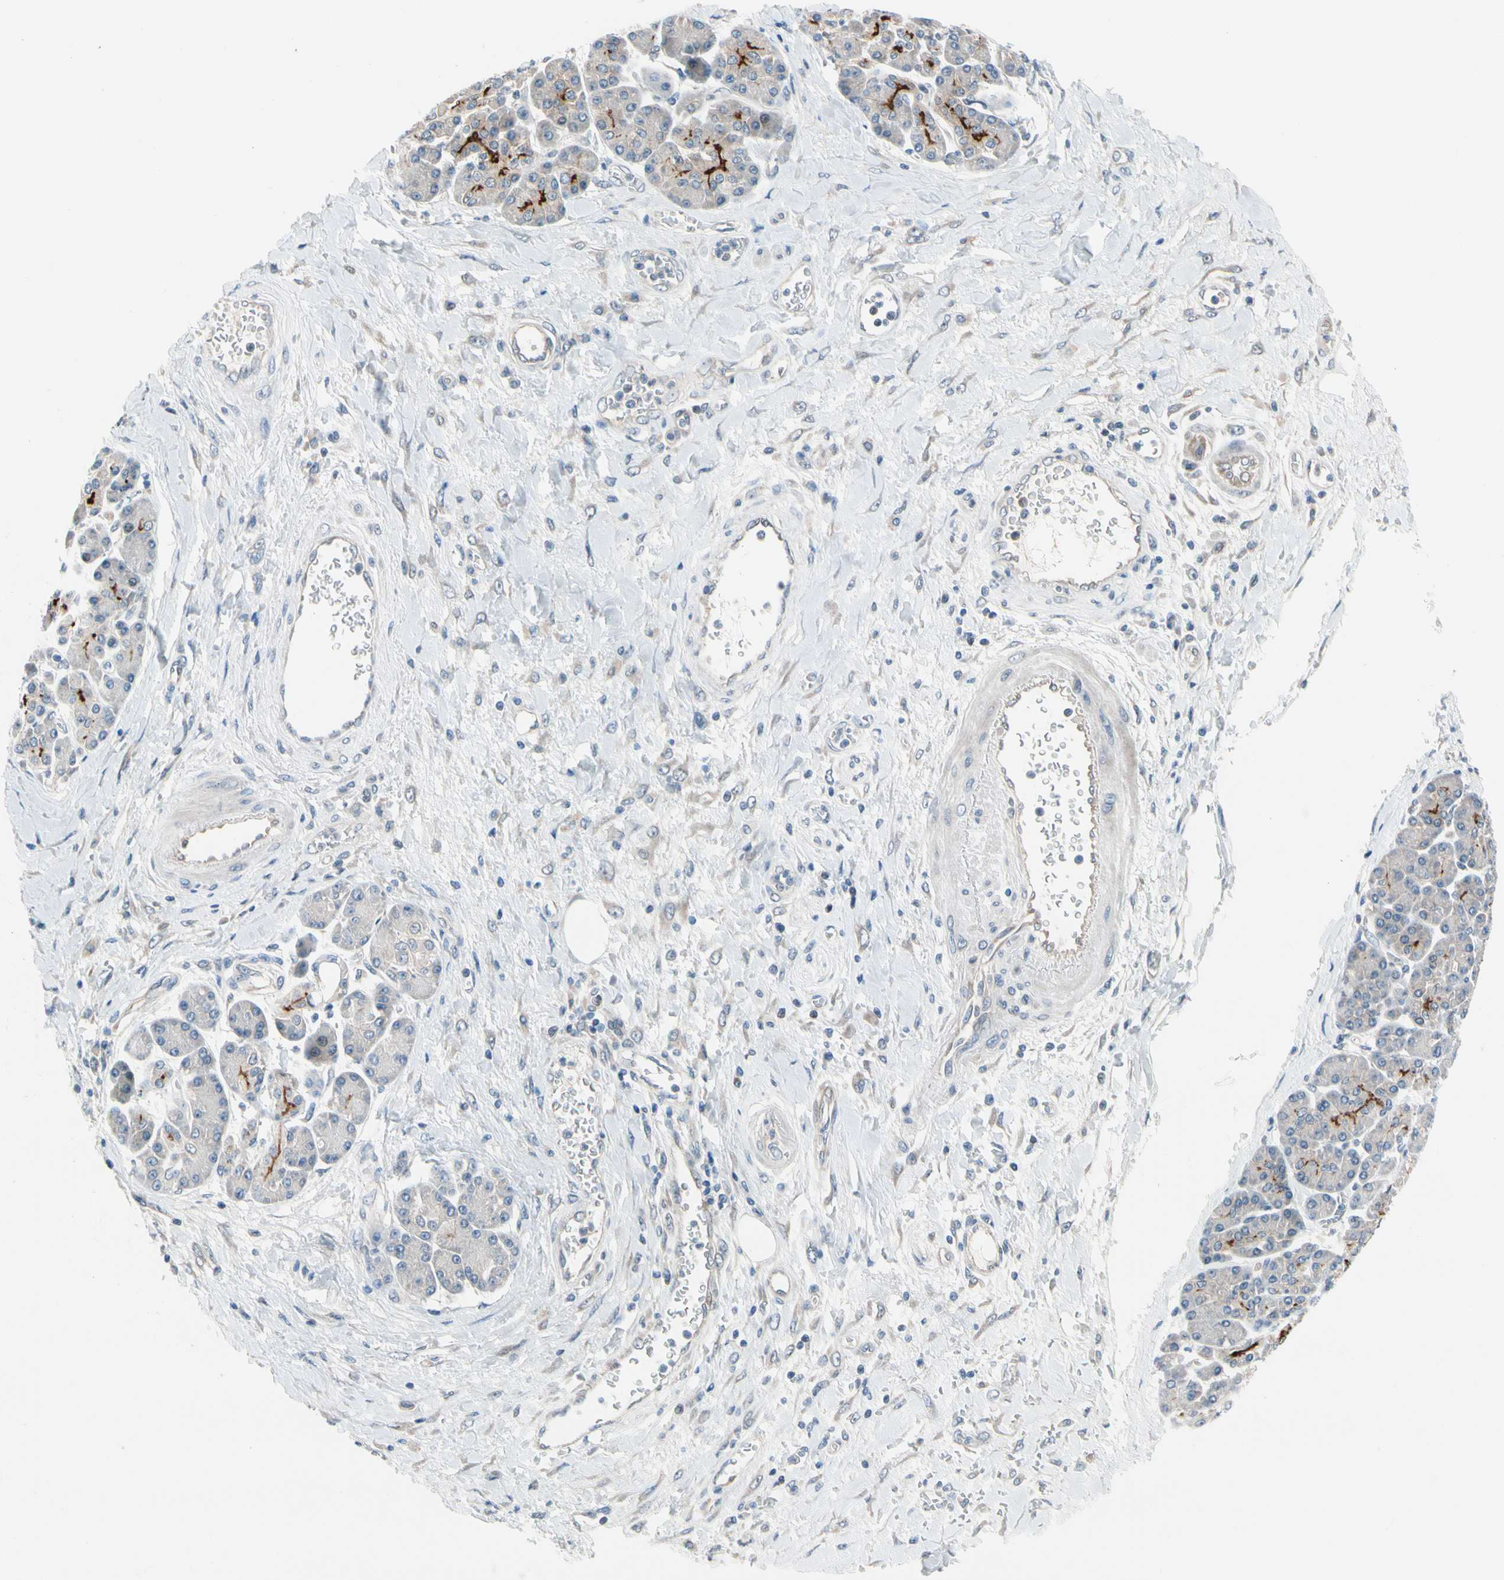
{"staining": {"intensity": "negative", "quantity": "none", "location": "none"}, "tissue": "pancreatic cancer", "cell_type": "Tumor cells", "image_type": "cancer", "snomed": [{"axis": "morphology", "description": "Adenocarcinoma, NOS"}, {"axis": "topography", "description": "Pancreas"}], "caption": "Pancreatic cancer (adenocarcinoma) was stained to show a protein in brown. There is no significant positivity in tumor cells. (Stains: DAB IHC with hematoxylin counter stain, Microscopy: brightfield microscopy at high magnification).", "gene": "CFAP36", "patient": {"sex": "female", "age": 70}}